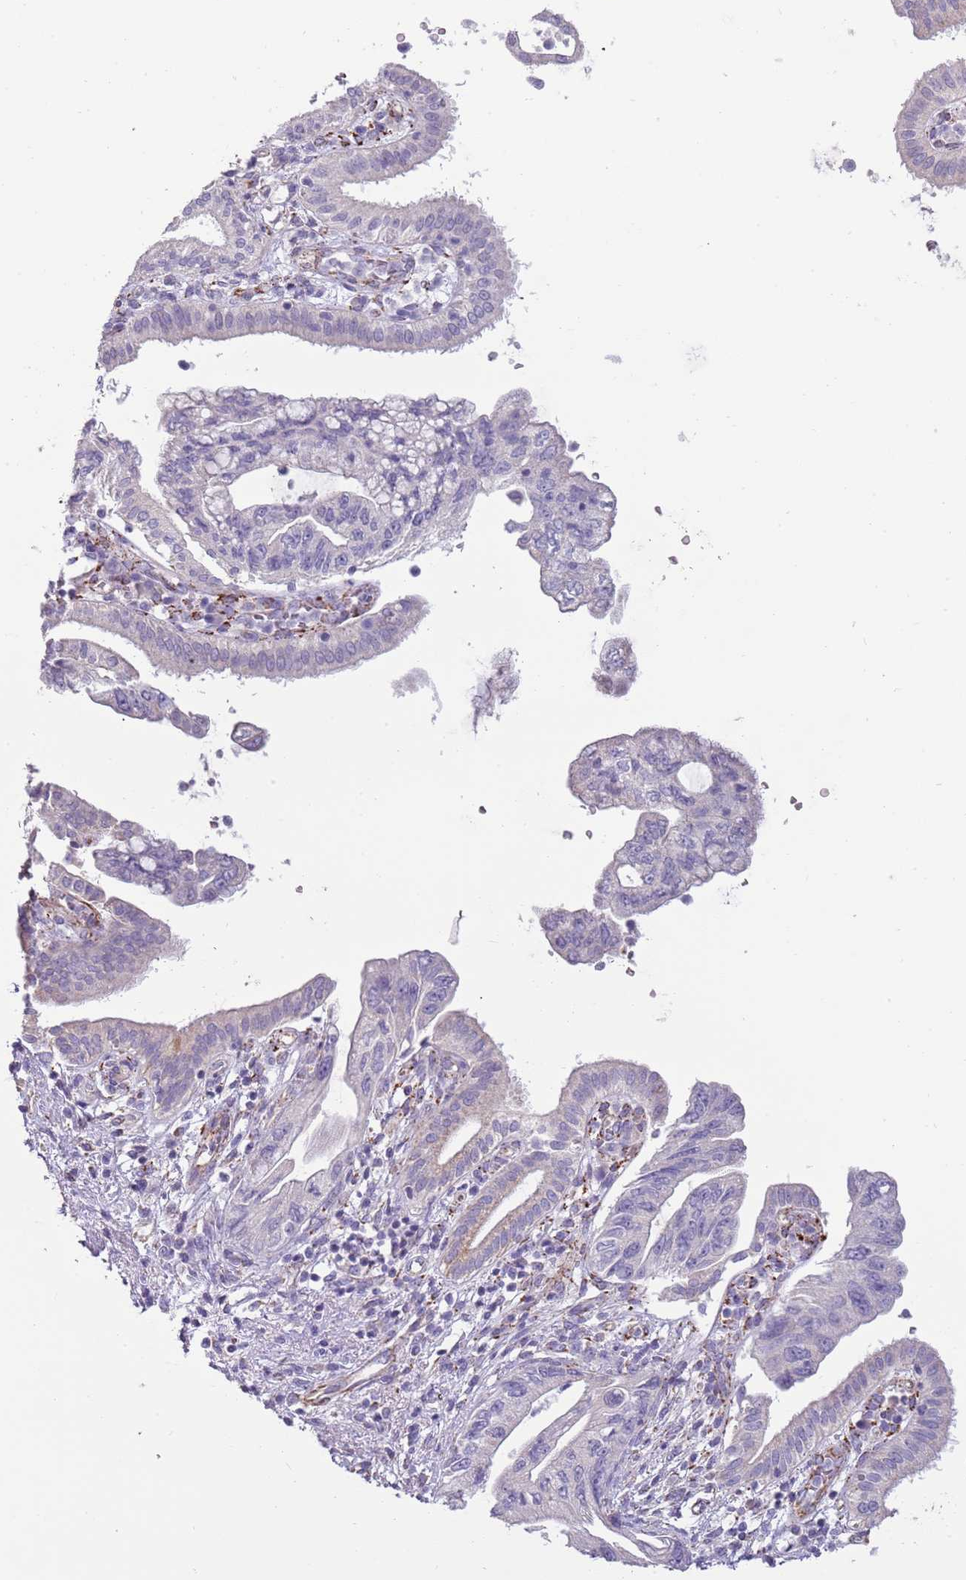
{"staining": {"intensity": "negative", "quantity": "none", "location": "none"}, "tissue": "pancreatic cancer", "cell_type": "Tumor cells", "image_type": "cancer", "snomed": [{"axis": "morphology", "description": "Adenocarcinoma, NOS"}, {"axis": "topography", "description": "Pancreas"}], "caption": "Tumor cells are negative for protein expression in human pancreatic cancer.", "gene": "RNF222", "patient": {"sex": "female", "age": 73}}